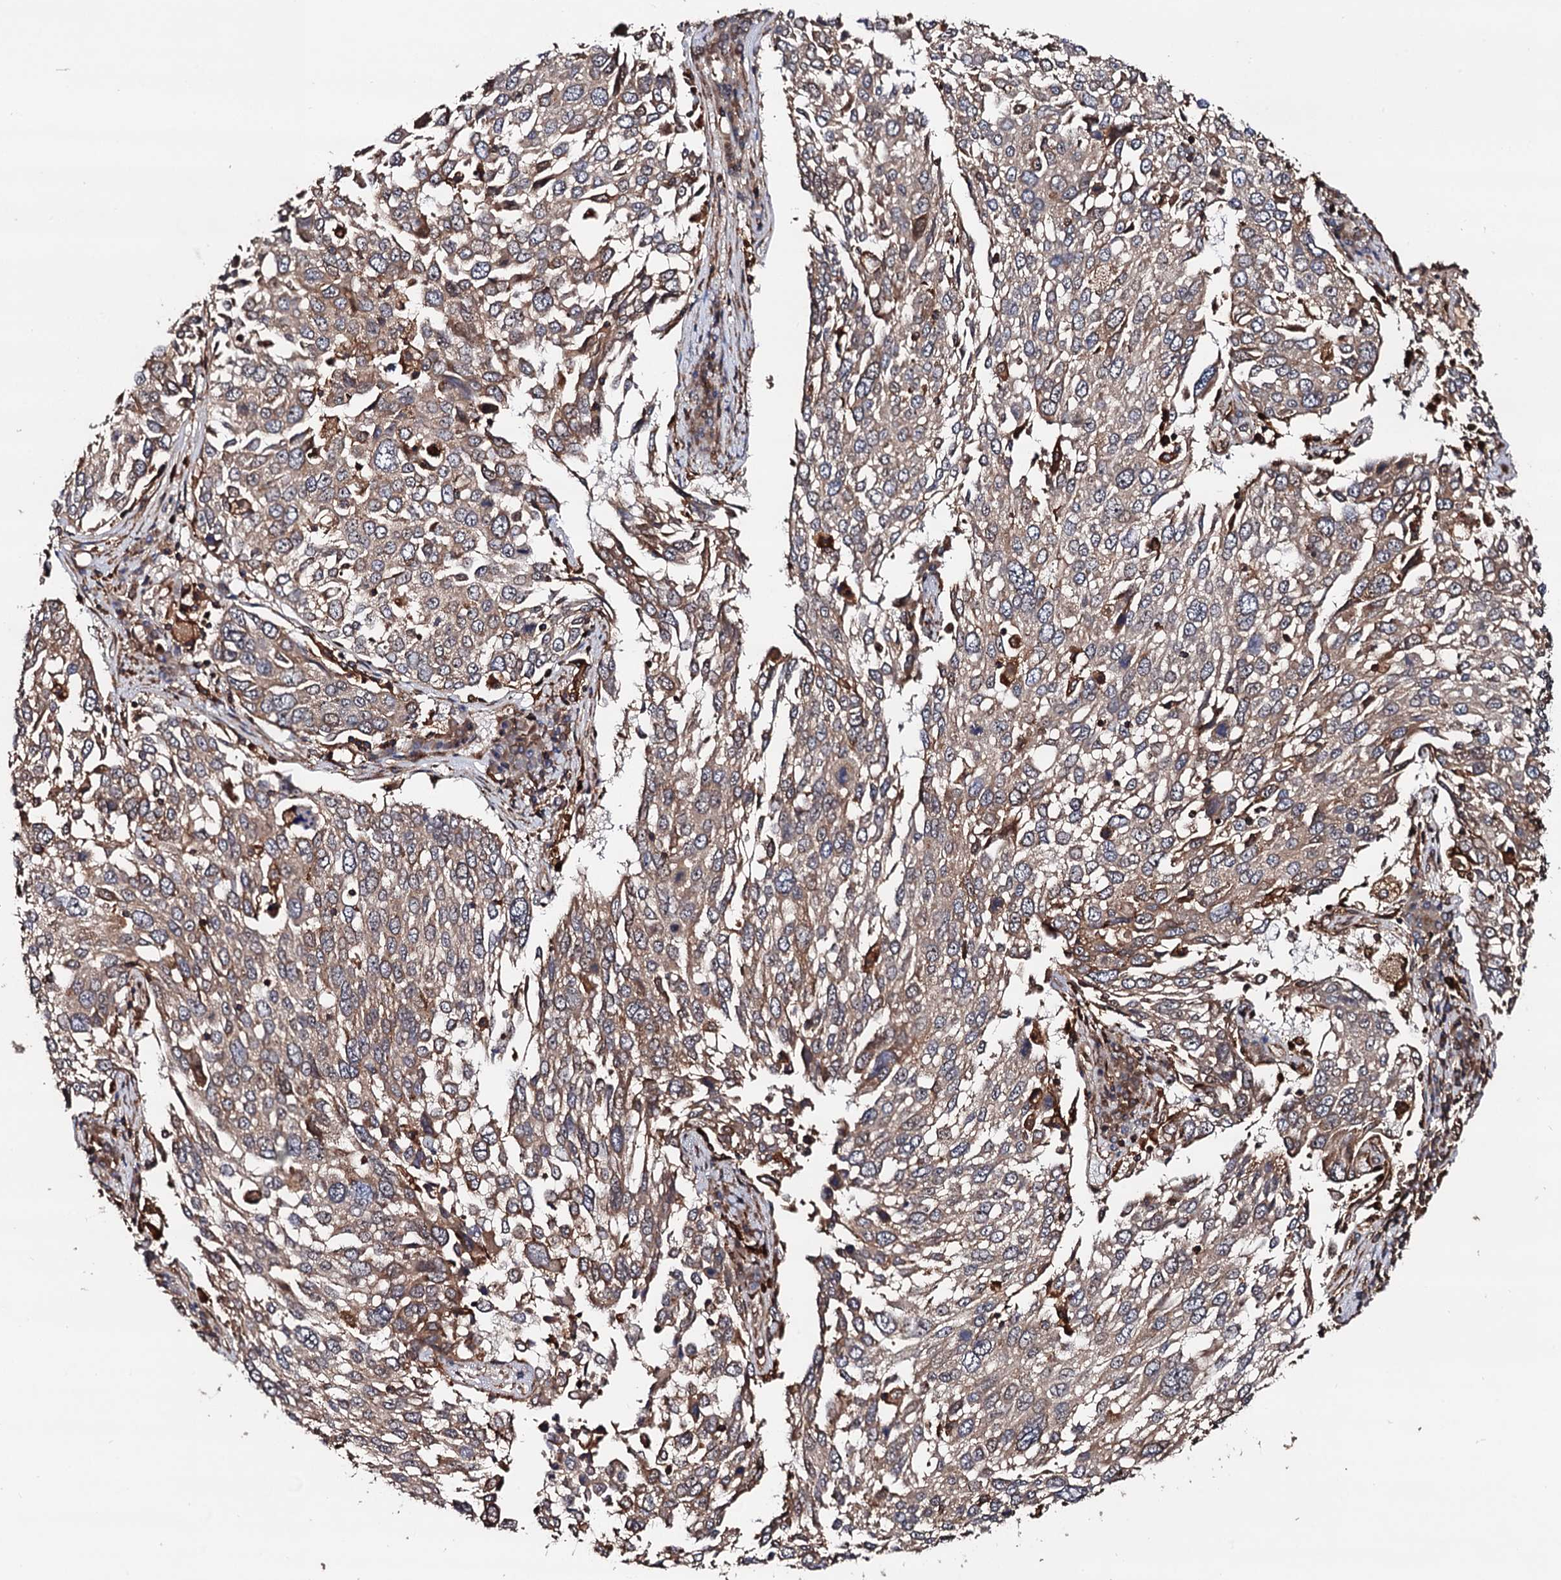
{"staining": {"intensity": "weak", "quantity": ">75%", "location": "cytoplasmic/membranous"}, "tissue": "lung cancer", "cell_type": "Tumor cells", "image_type": "cancer", "snomed": [{"axis": "morphology", "description": "Squamous cell carcinoma, NOS"}, {"axis": "topography", "description": "Lung"}], "caption": "DAB immunohistochemical staining of lung squamous cell carcinoma reveals weak cytoplasmic/membranous protein staining in about >75% of tumor cells.", "gene": "BORA", "patient": {"sex": "male", "age": 65}}